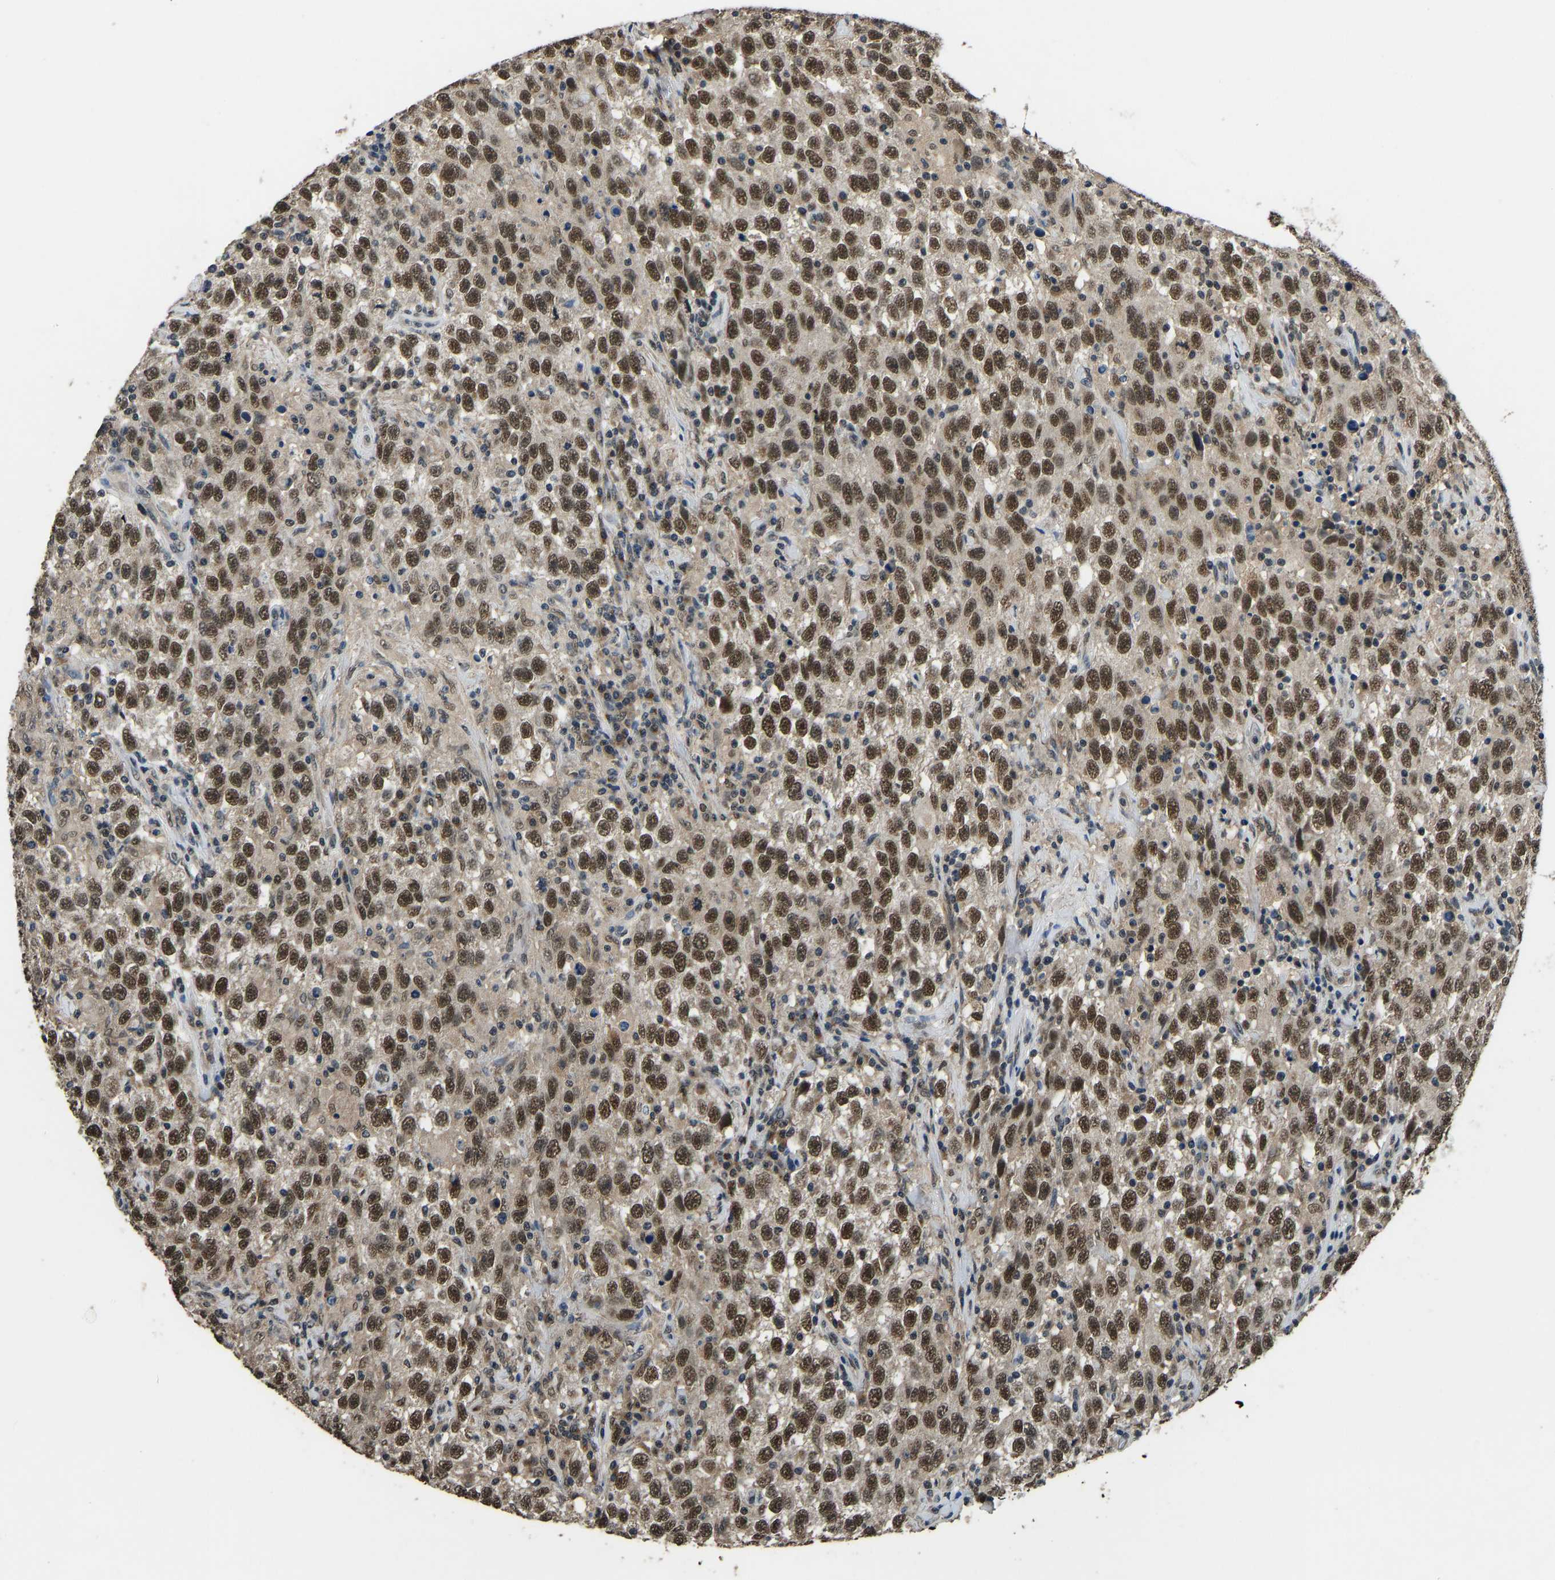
{"staining": {"intensity": "strong", "quantity": ">75%", "location": "nuclear"}, "tissue": "testis cancer", "cell_type": "Tumor cells", "image_type": "cancer", "snomed": [{"axis": "morphology", "description": "Seminoma, NOS"}, {"axis": "topography", "description": "Testis"}], "caption": "A brown stain shows strong nuclear staining of a protein in human testis seminoma tumor cells. (DAB (3,3'-diaminobenzidine) = brown stain, brightfield microscopy at high magnification).", "gene": "TOX4", "patient": {"sex": "male", "age": 41}}